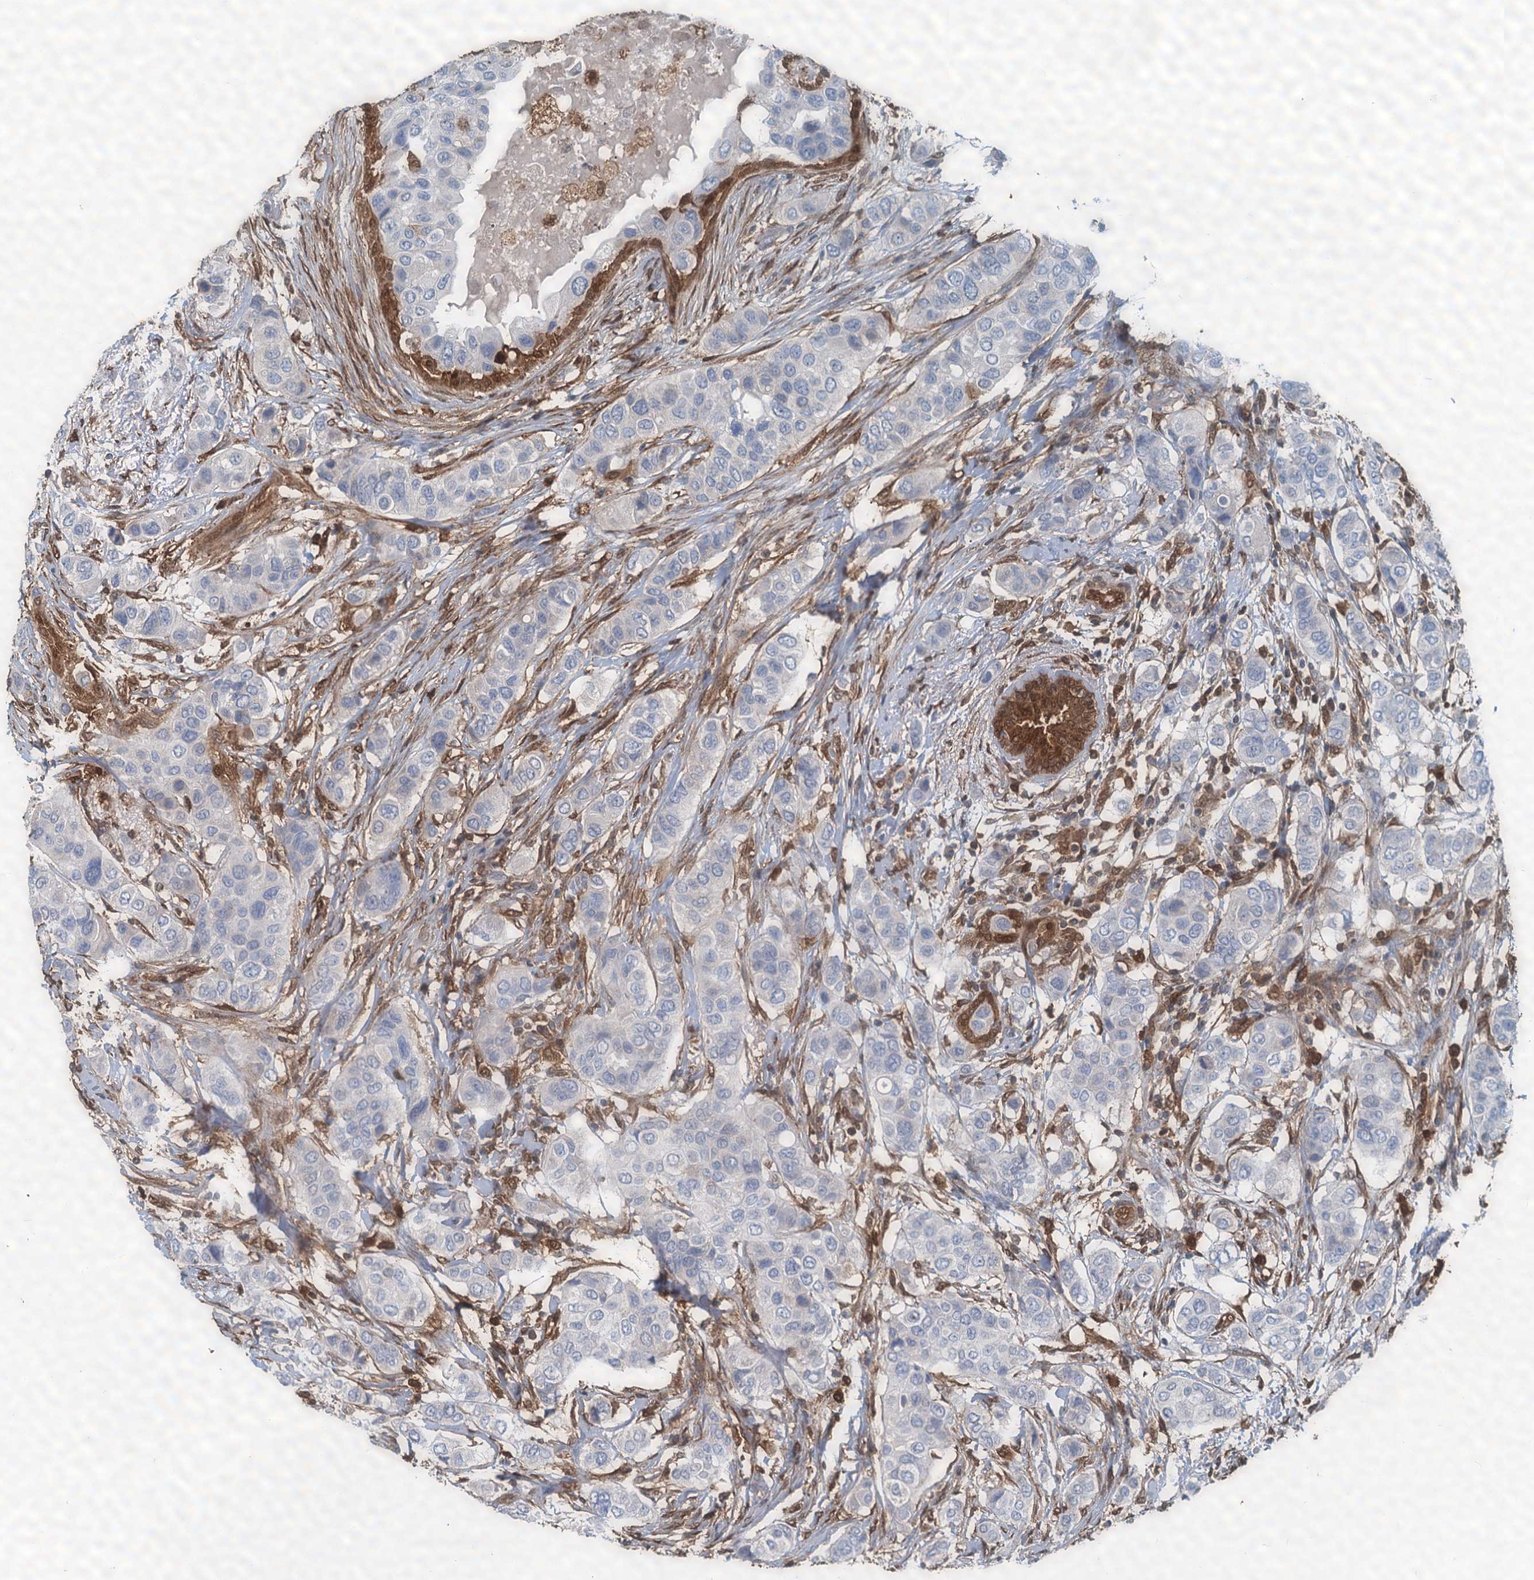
{"staining": {"intensity": "negative", "quantity": "none", "location": "none"}, "tissue": "breast cancer", "cell_type": "Tumor cells", "image_type": "cancer", "snomed": [{"axis": "morphology", "description": "Lobular carcinoma"}, {"axis": "topography", "description": "Breast"}], "caption": "IHC micrograph of breast lobular carcinoma stained for a protein (brown), which demonstrates no positivity in tumor cells. (Immunohistochemistry (ihc), brightfield microscopy, high magnification).", "gene": "S100A6", "patient": {"sex": "female", "age": 51}}